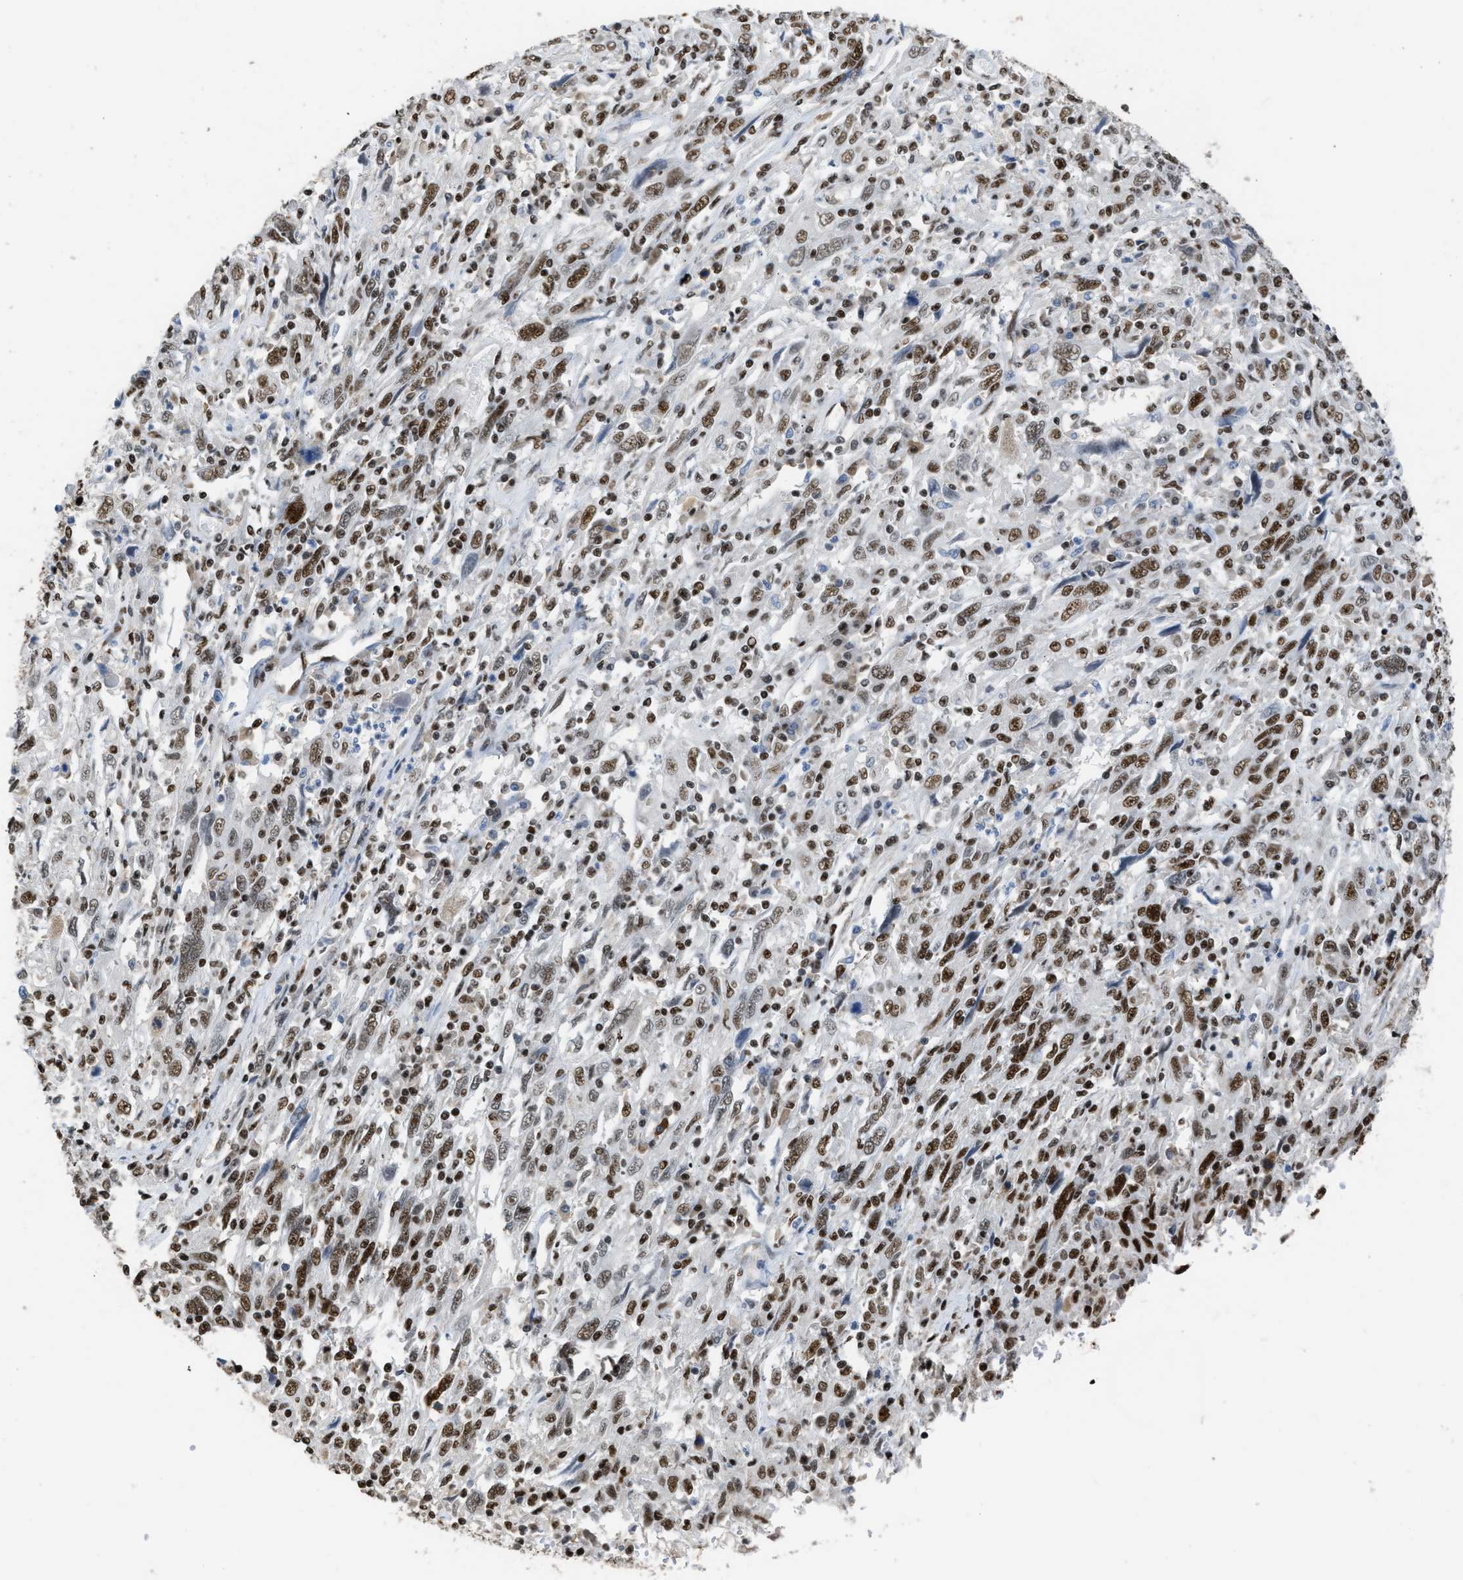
{"staining": {"intensity": "strong", "quantity": ">75%", "location": "nuclear"}, "tissue": "cervical cancer", "cell_type": "Tumor cells", "image_type": "cancer", "snomed": [{"axis": "morphology", "description": "Squamous cell carcinoma, NOS"}, {"axis": "topography", "description": "Cervix"}], "caption": "The image displays a brown stain indicating the presence of a protein in the nuclear of tumor cells in cervical cancer.", "gene": "SCAF4", "patient": {"sex": "female", "age": 46}}